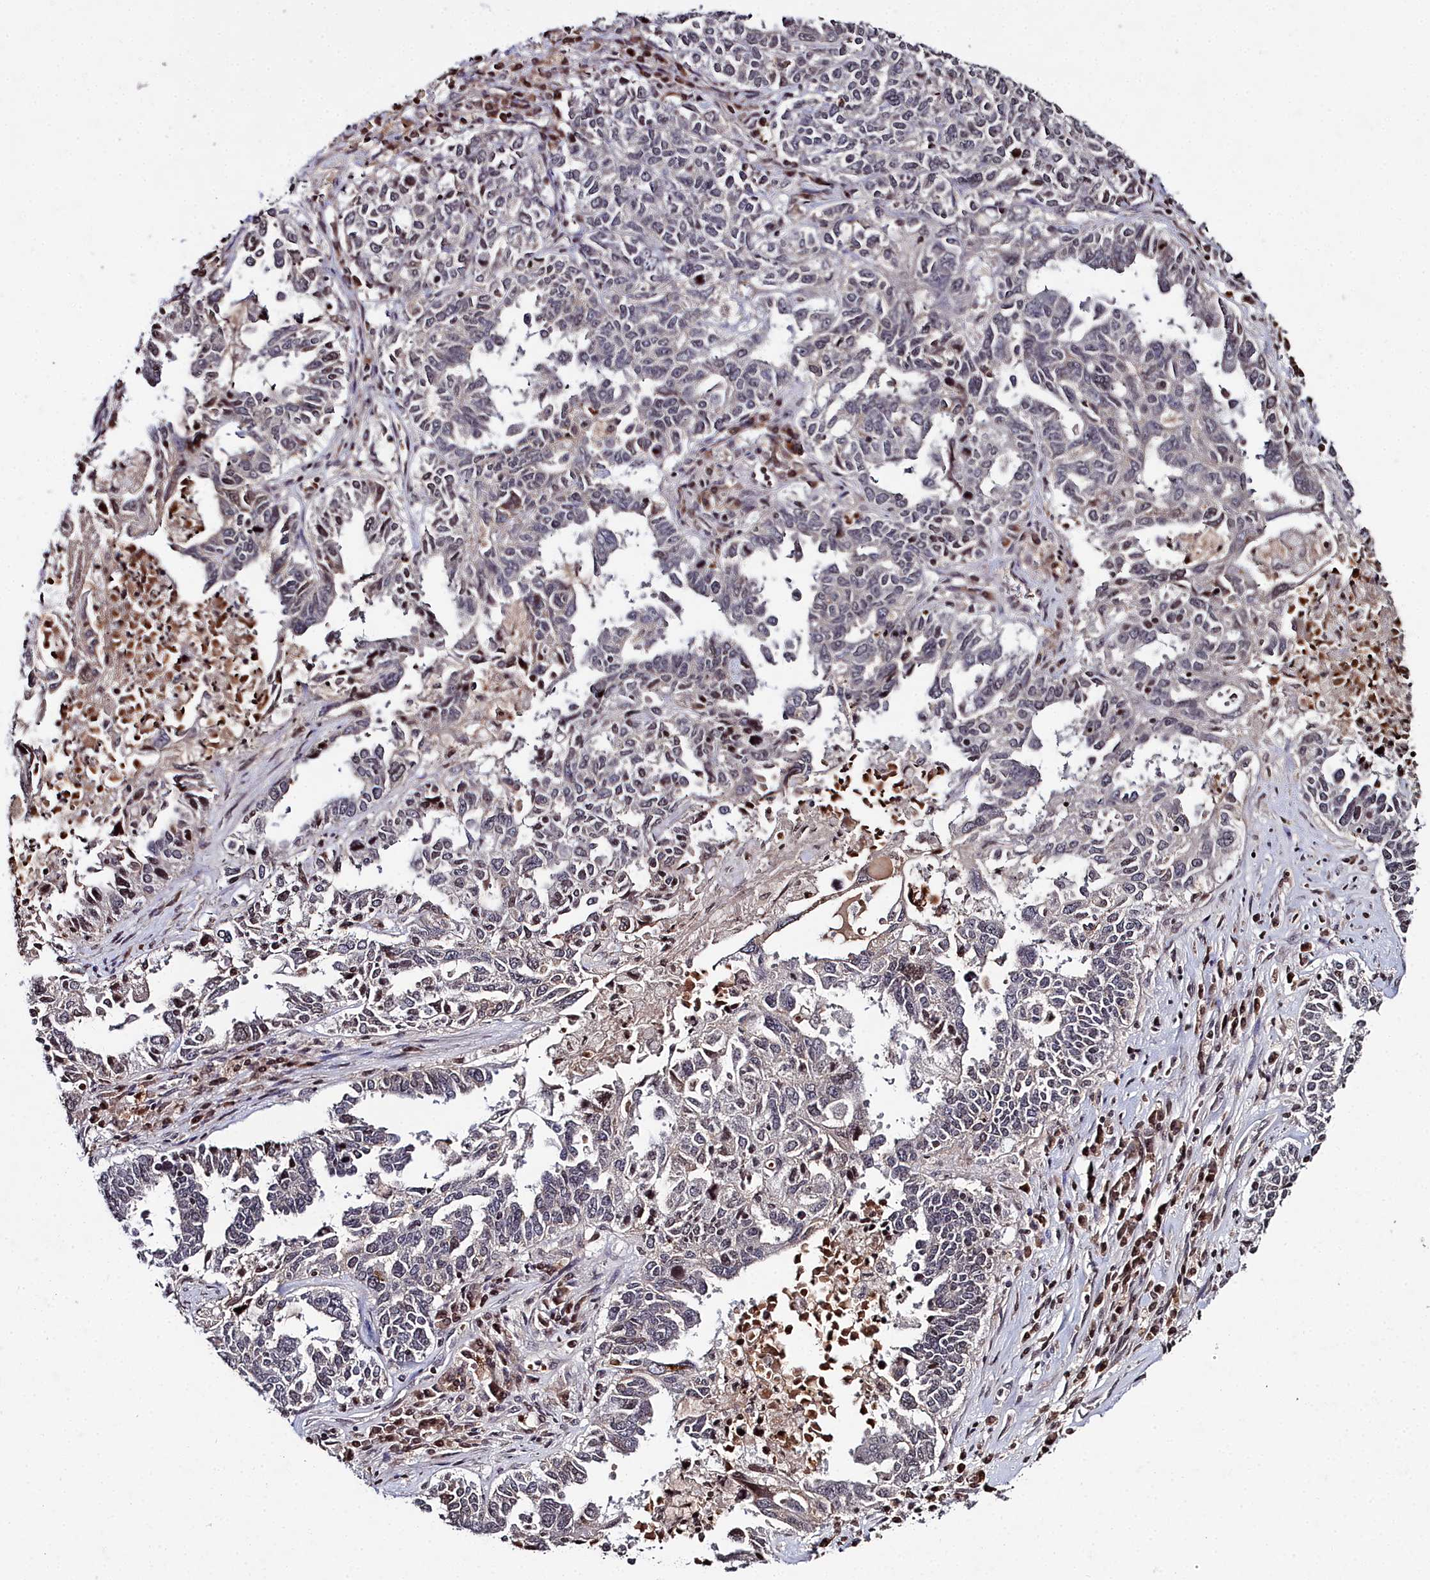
{"staining": {"intensity": "negative", "quantity": "none", "location": "none"}, "tissue": "ovarian cancer", "cell_type": "Tumor cells", "image_type": "cancer", "snomed": [{"axis": "morphology", "description": "Carcinoma, endometroid"}, {"axis": "topography", "description": "Ovary"}], "caption": "Immunohistochemistry histopathology image of neoplastic tissue: ovarian cancer stained with DAB (3,3'-diaminobenzidine) displays no significant protein staining in tumor cells.", "gene": "FZD4", "patient": {"sex": "female", "age": 62}}